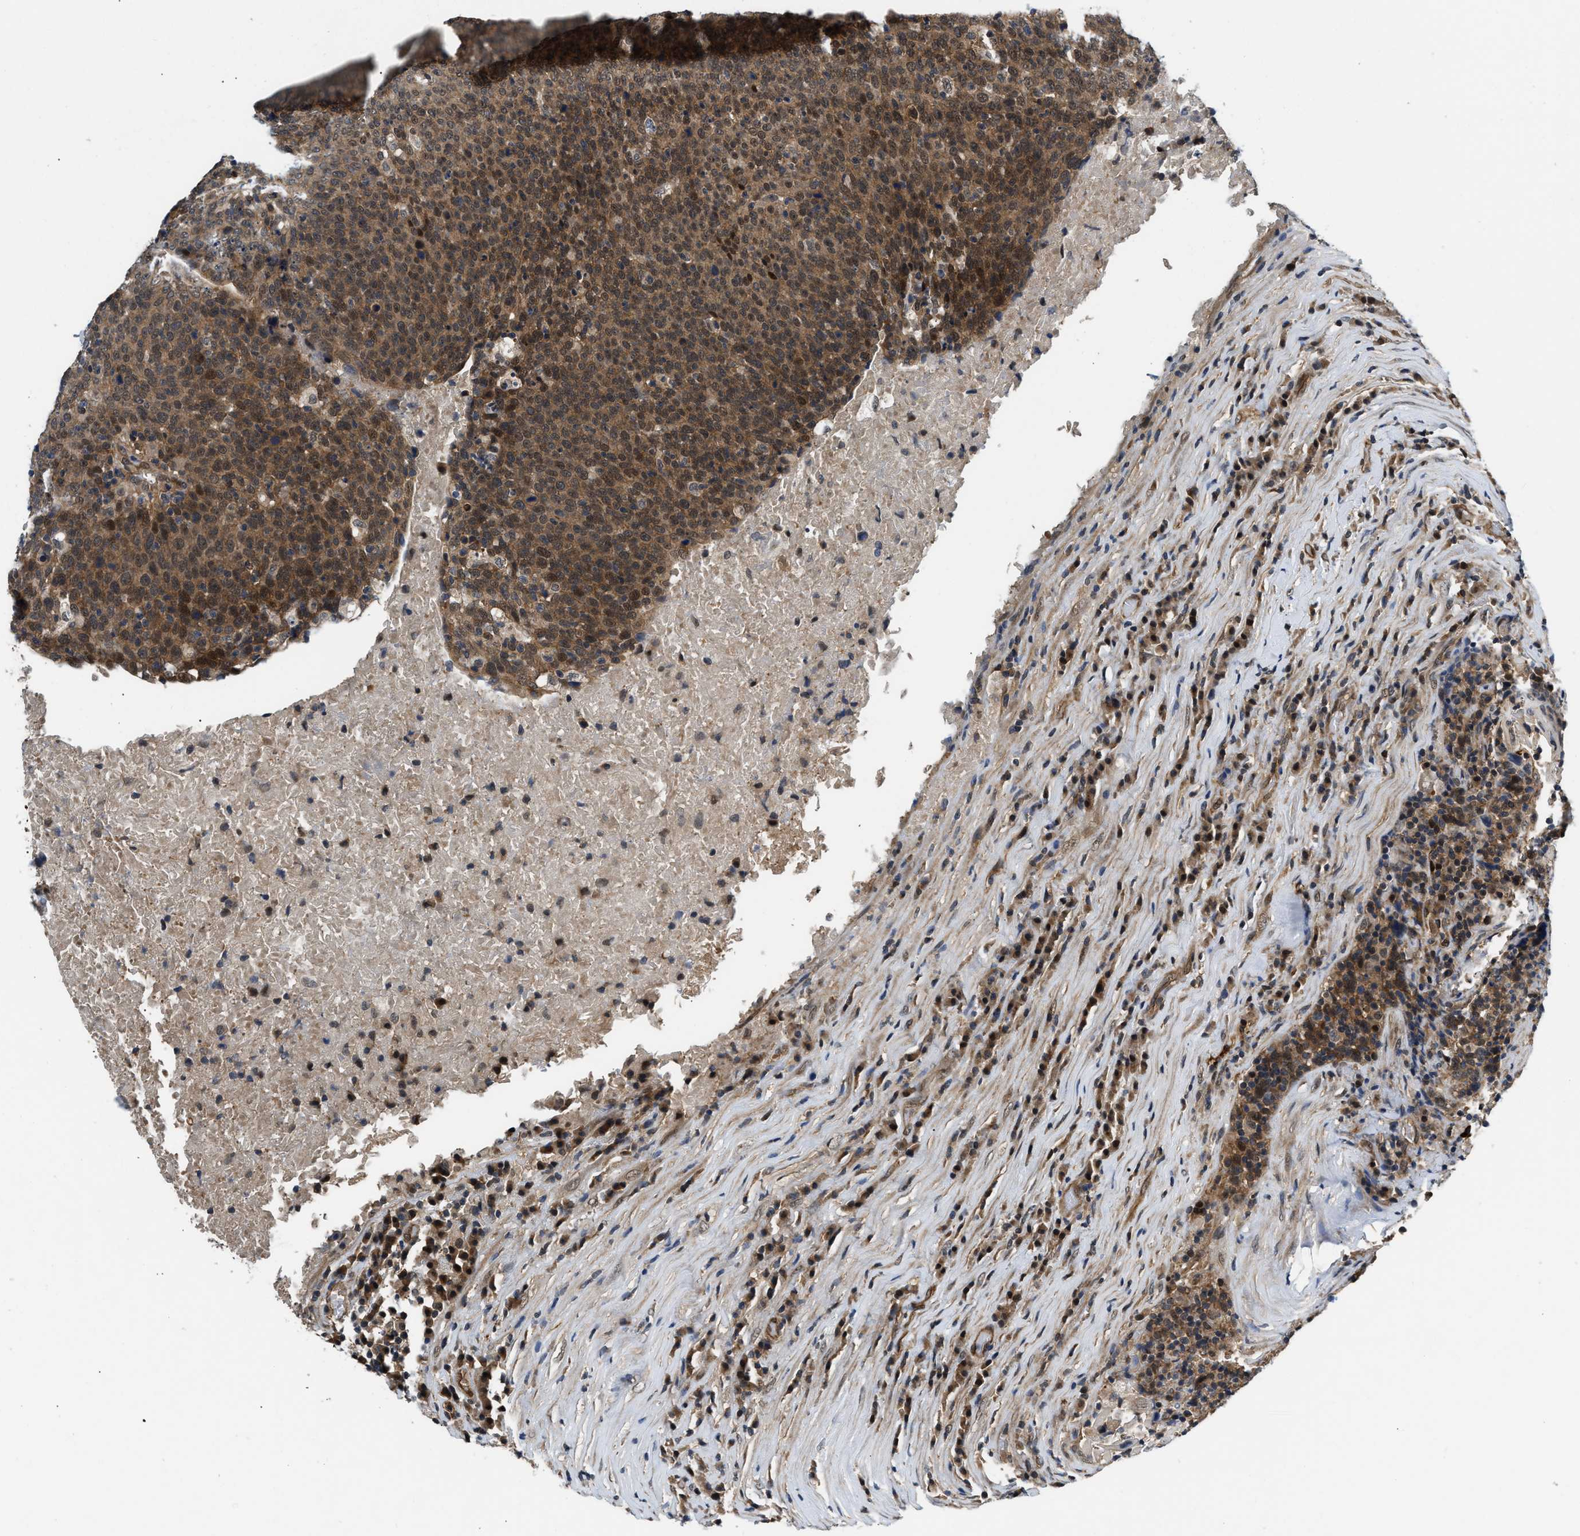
{"staining": {"intensity": "moderate", "quantity": ">75%", "location": "cytoplasmic/membranous,nuclear"}, "tissue": "head and neck cancer", "cell_type": "Tumor cells", "image_type": "cancer", "snomed": [{"axis": "morphology", "description": "Squamous cell carcinoma, NOS"}, {"axis": "morphology", "description": "Squamous cell carcinoma, metastatic, NOS"}, {"axis": "topography", "description": "Lymph node"}, {"axis": "topography", "description": "Head-Neck"}], "caption": "Protein positivity by immunohistochemistry (IHC) displays moderate cytoplasmic/membranous and nuclear expression in about >75% of tumor cells in head and neck cancer (metastatic squamous cell carcinoma).", "gene": "COPS2", "patient": {"sex": "male", "age": 62}}